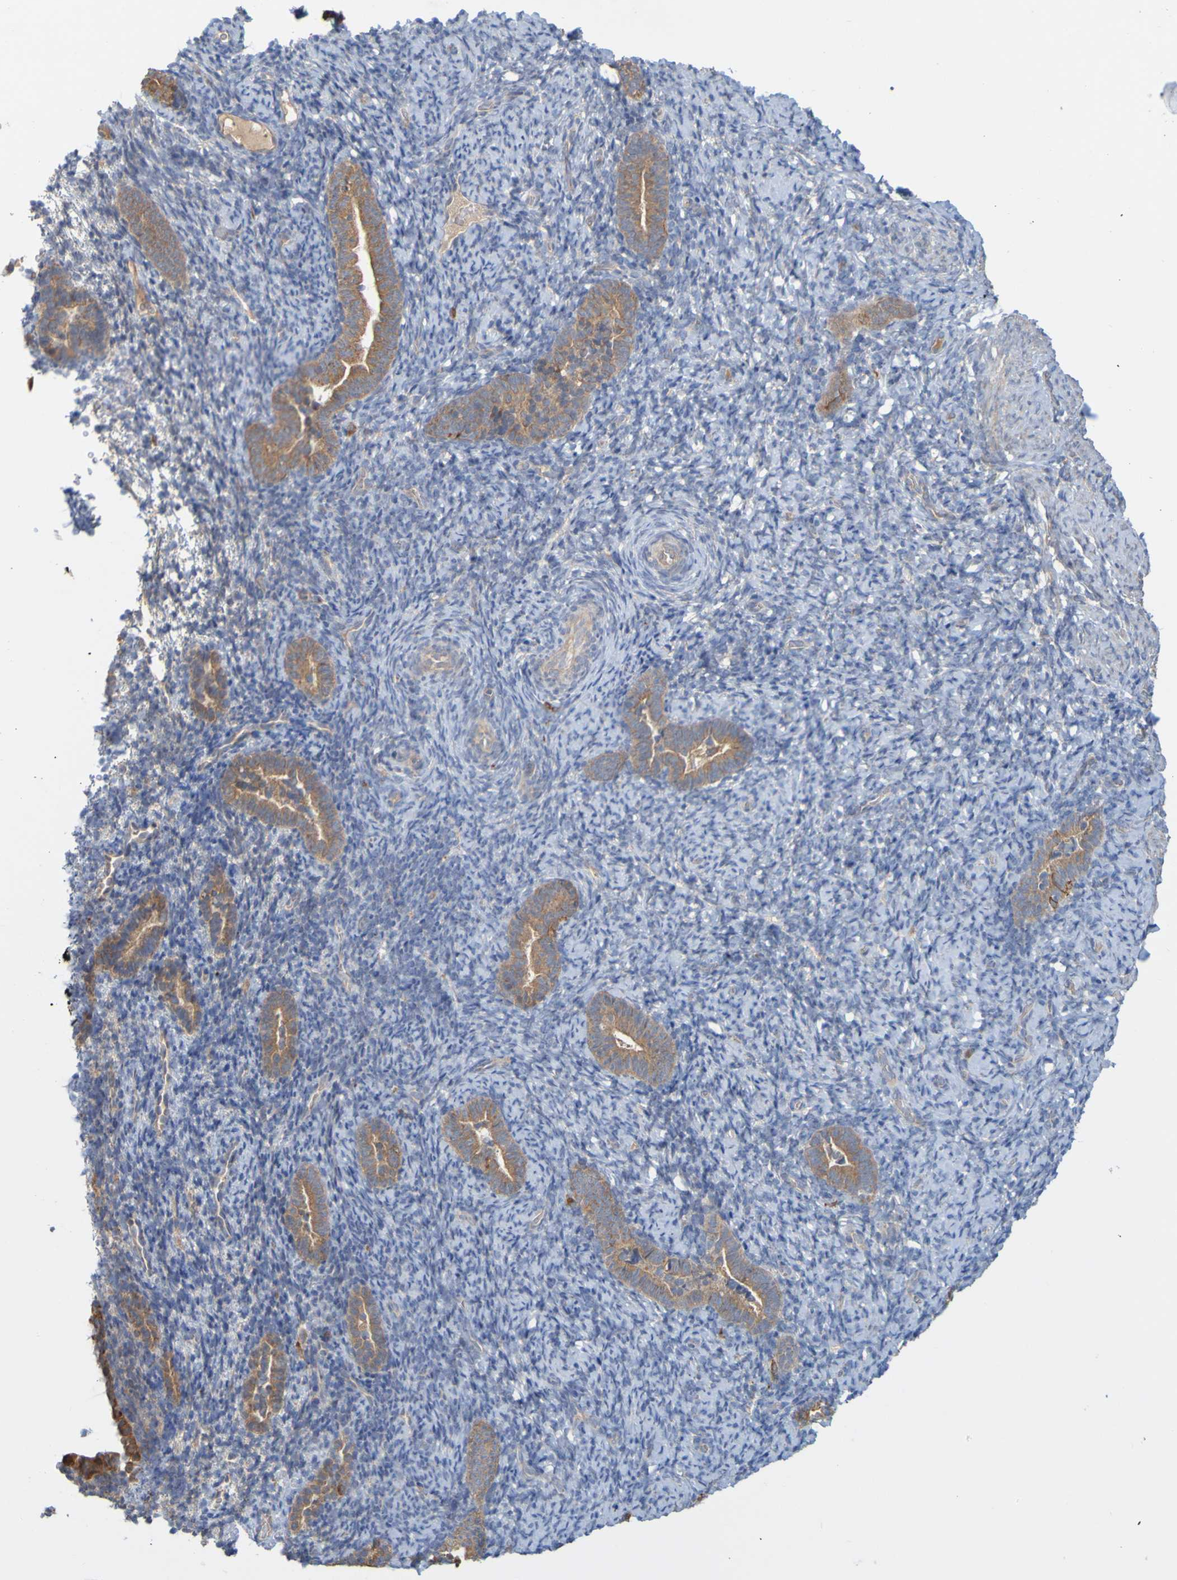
{"staining": {"intensity": "weak", "quantity": "<25%", "location": "cytoplasmic/membranous"}, "tissue": "endometrium", "cell_type": "Cells in endometrial stroma", "image_type": "normal", "snomed": [{"axis": "morphology", "description": "Normal tissue, NOS"}, {"axis": "topography", "description": "Endometrium"}], "caption": "A high-resolution photomicrograph shows IHC staining of unremarkable endometrium, which reveals no significant expression in cells in endometrial stroma.", "gene": "NAV2", "patient": {"sex": "female", "age": 51}}